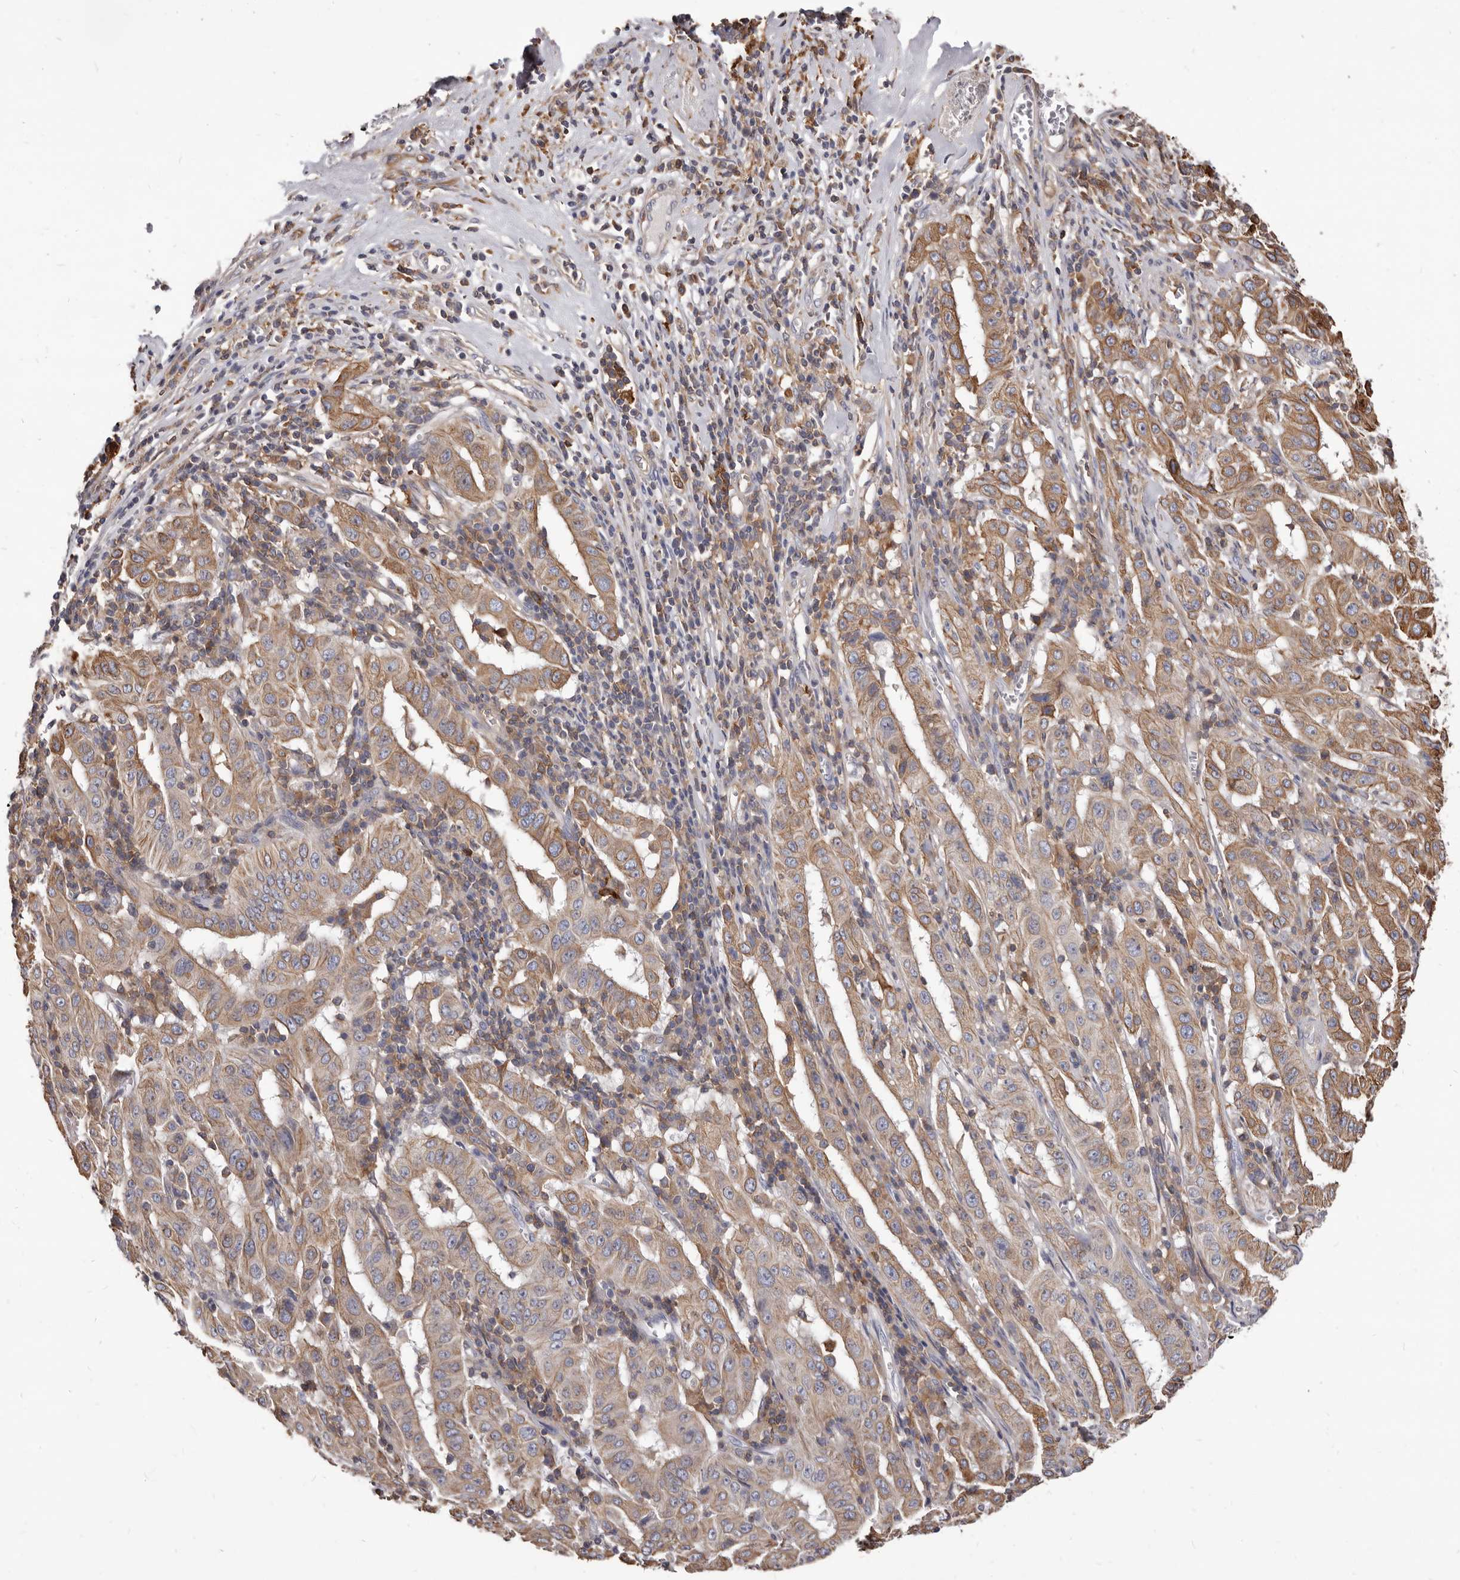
{"staining": {"intensity": "moderate", "quantity": ">75%", "location": "cytoplasmic/membranous"}, "tissue": "pancreatic cancer", "cell_type": "Tumor cells", "image_type": "cancer", "snomed": [{"axis": "morphology", "description": "Adenocarcinoma, NOS"}, {"axis": "topography", "description": "Pancreas"}], "caption": "Moderate cytoplasmic/membranous staining for a protein is present in about >75% of tumor cells of pancreatic cancer (adenocarcinoma) using IHC.", "gene": "NIBAN1", "patient": {"sex": "male", "age": 63}}